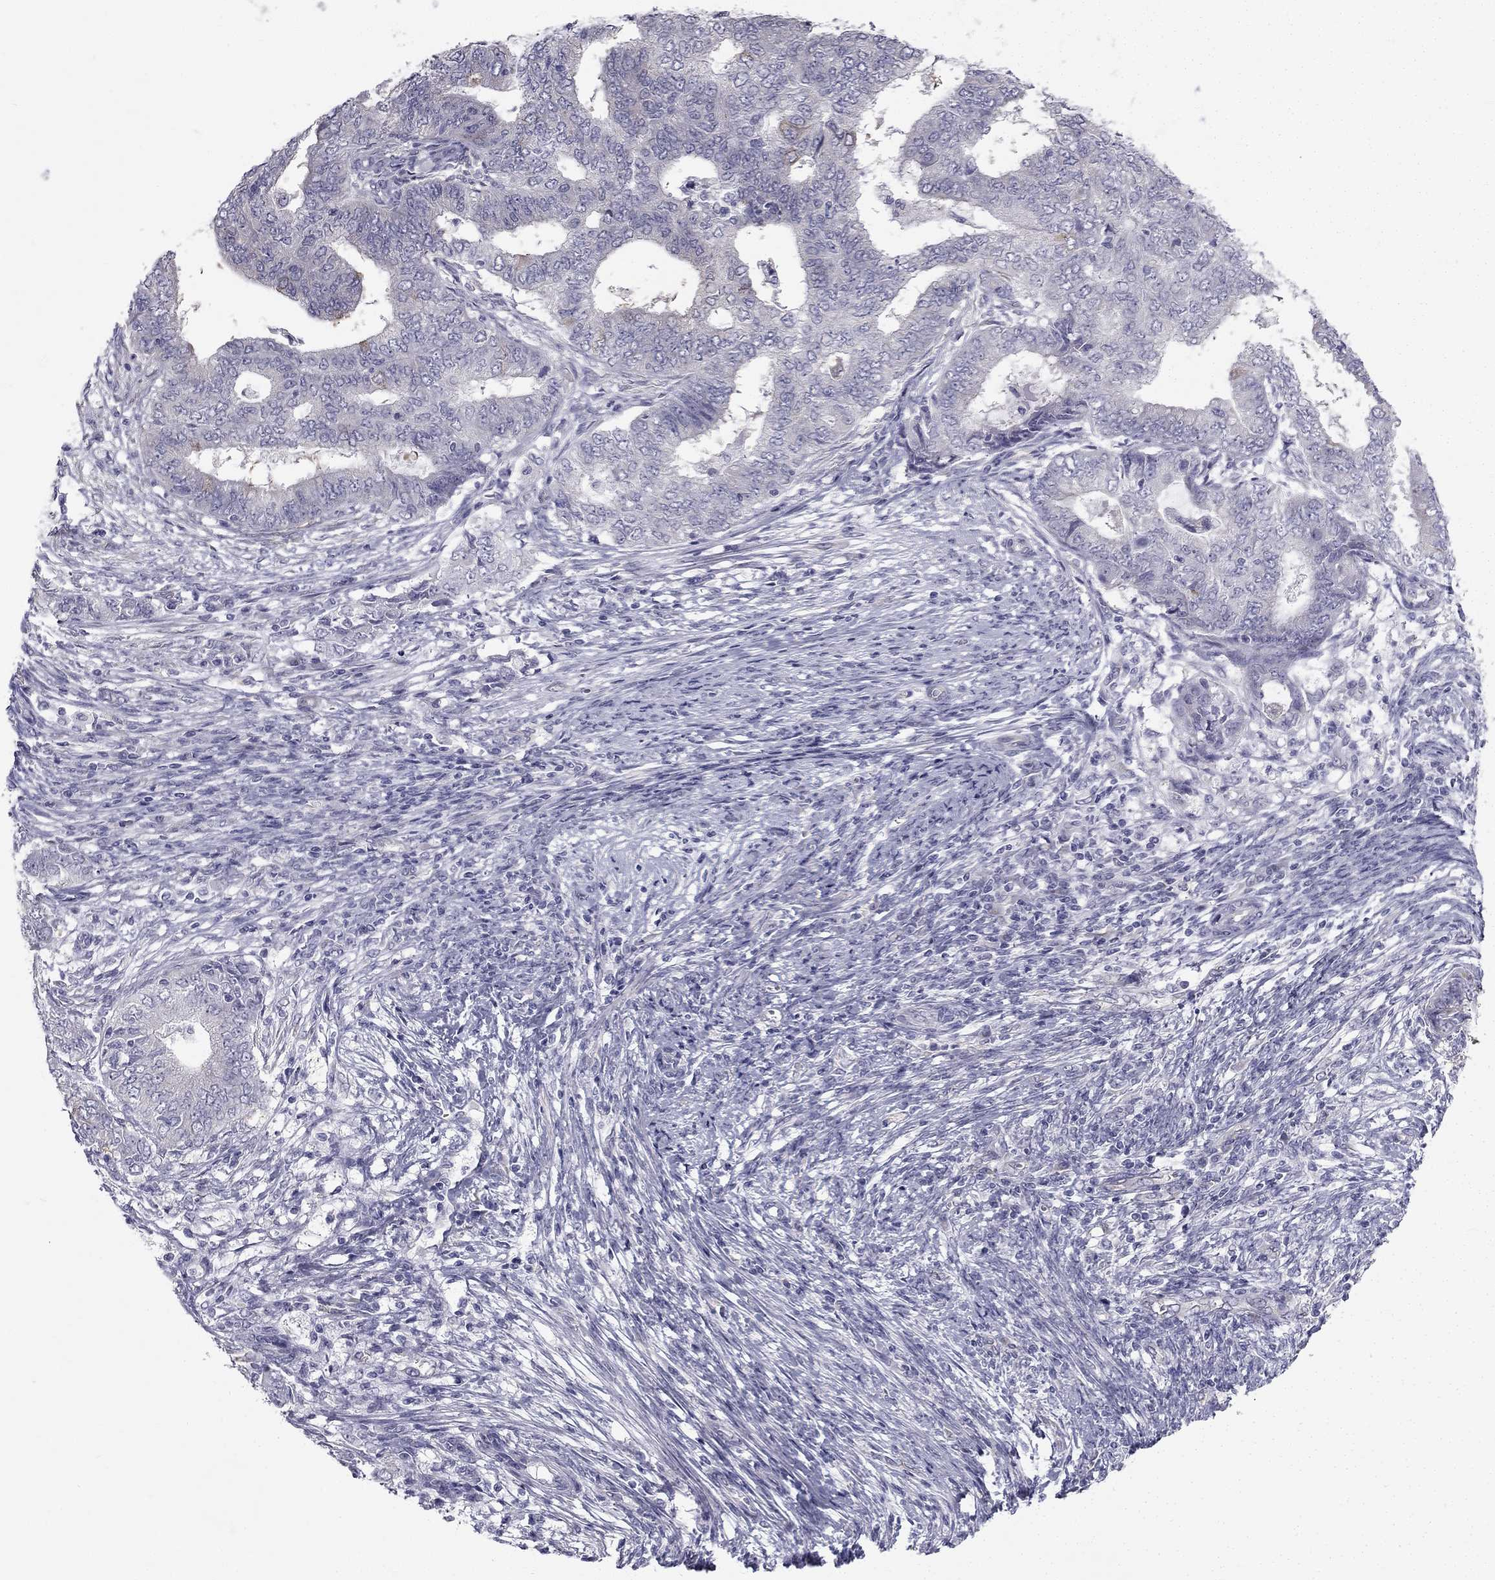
{"staining": {"intensity": "negative", "quantity": "none", "location": "none"}, "tissue": "endometrial cancer", "cell_type": "Tumor cells", "image_type": "cancer", "snomed": [{"axis": "morphology", "description": "Adenocarcinoma, NOS"}, {"axis": "topography", "description": "Endometrium"}], "caption": "Adenocarcinoma (endometrial) was stained to show a protein in brown. There is no significant expression in tumor cells. The staining is performed using DAB brown chromogen with nuclei counter-stained in using hematoxylin.", "gene": "CCDC40", "patient": {"sex": "female", "age": 62}}